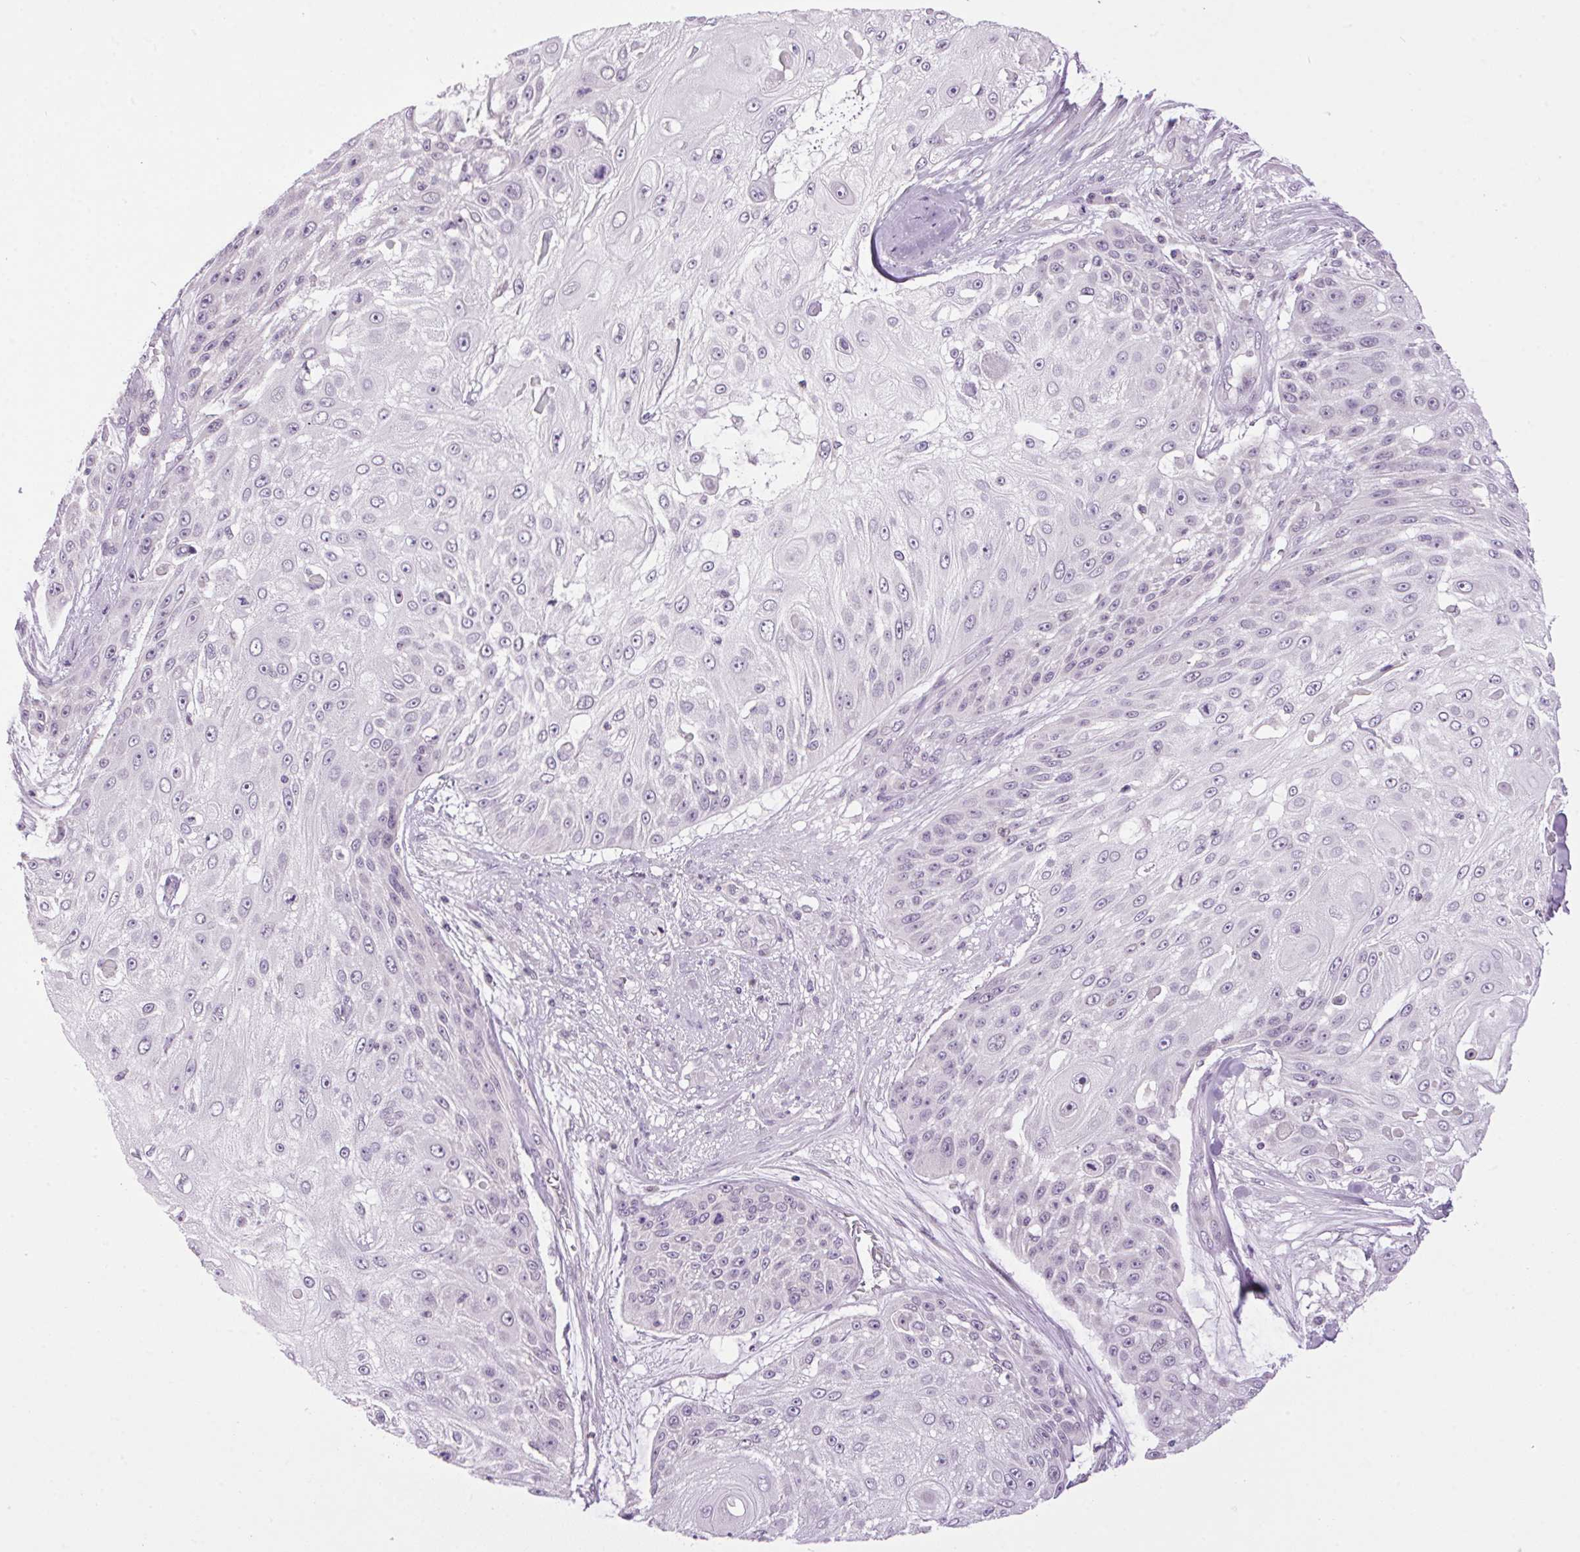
{"staining": {"intensity": "negative", "quantity": "none", "location": "none"}, "tissue": "skin cancer", "cell_type": "Tumor cells", "image_type": "cancer", "snomed": [{"axis": "morphology", "description": "Squamous cell carcinoma, NOS"}, {"axis": "topography", "description": "Skin"}], "caption": "The immunohistochemistry (IHC) micrograph has no significant staining in tumor cells of skin squamous cell carcinoma tissue.", "gene": "SMIM13", "patient": {"sex": "female", "age": 86}}